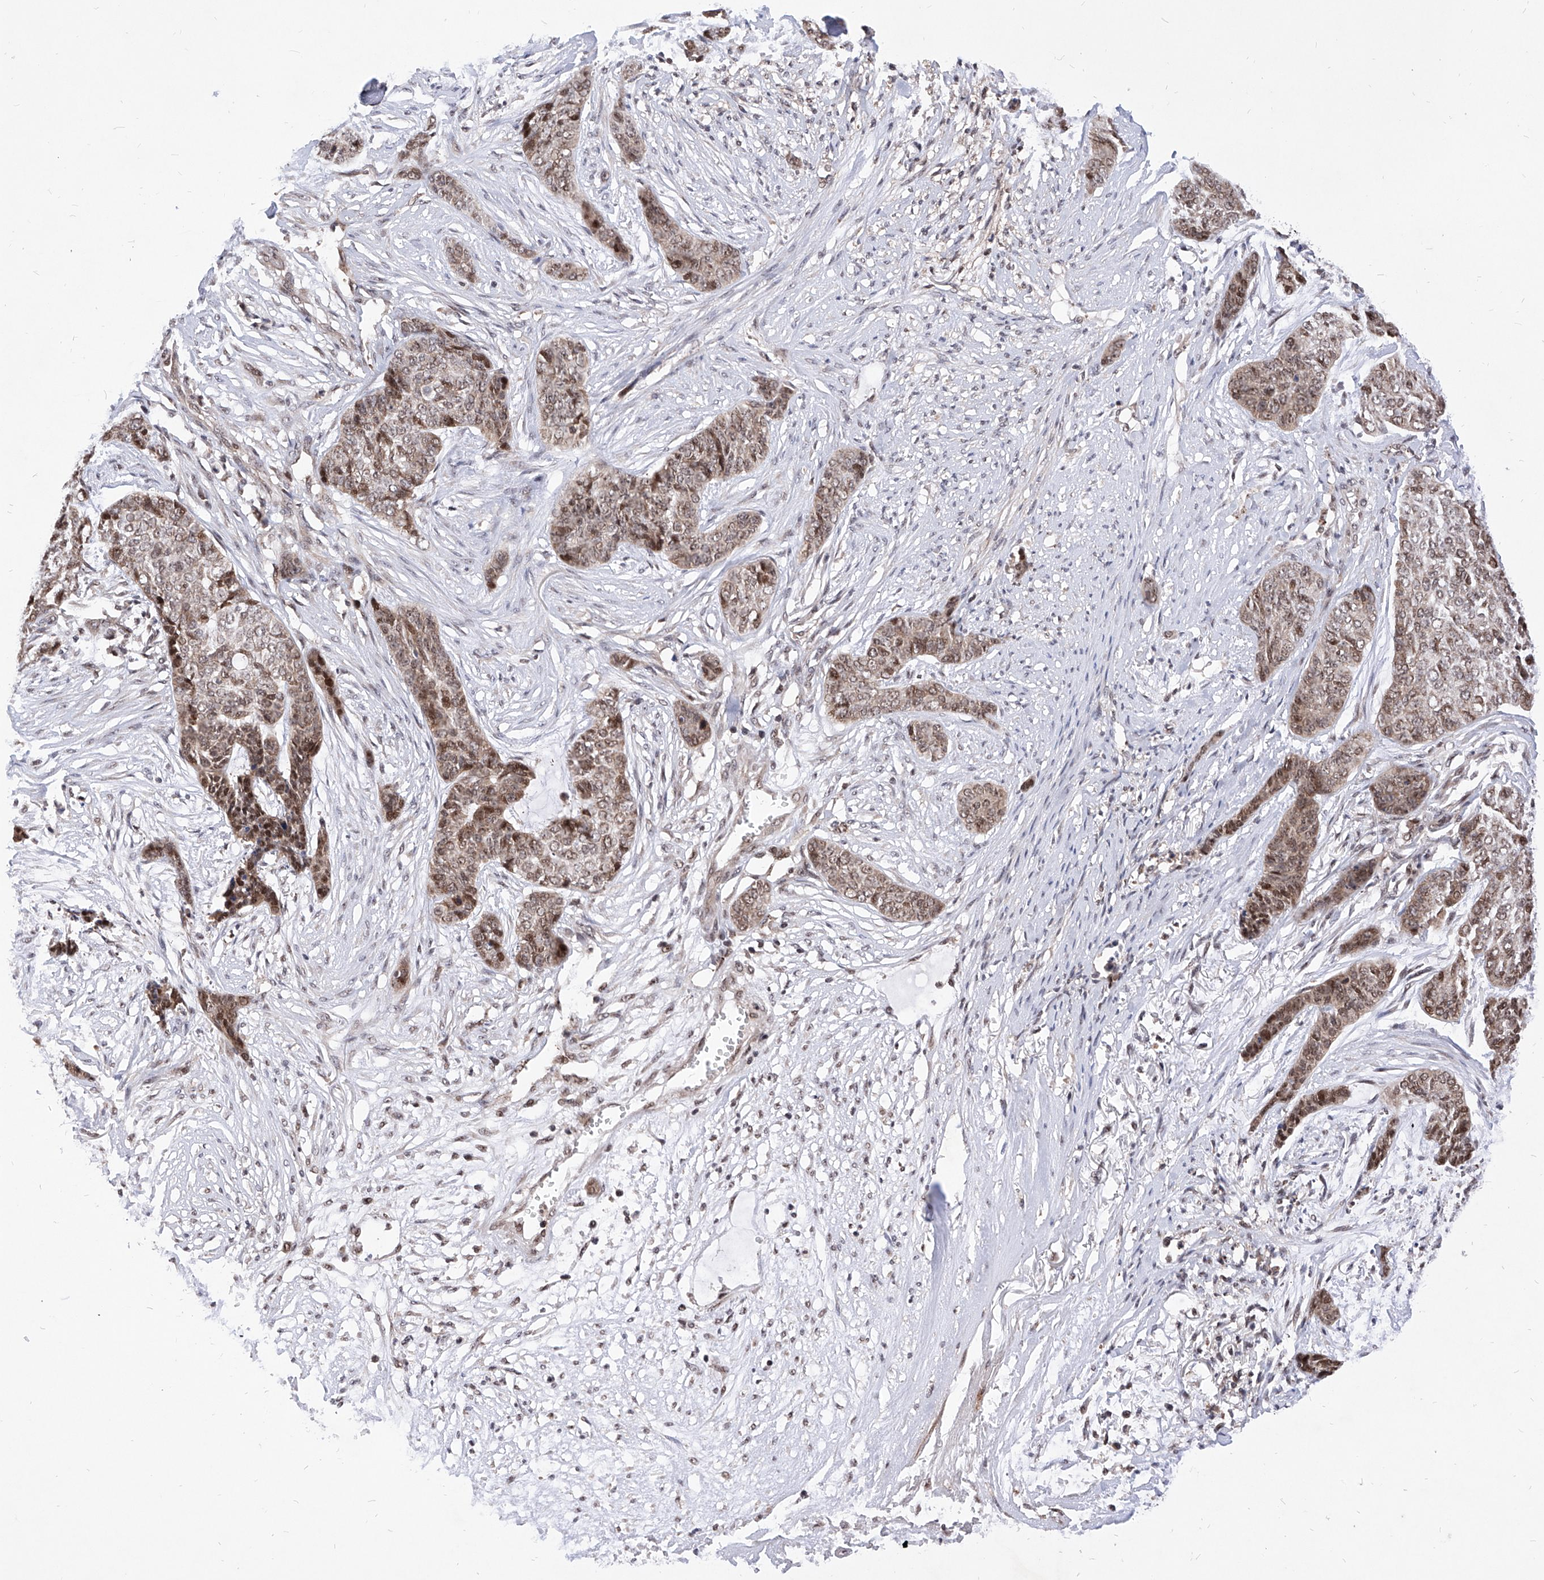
{"staining": {"intensity": "moderate", "quantity": ">75%", "location": "nuclear"}, "tissue": "skin cancer", "cell_type": "Tumor cells", "image_type": "cancer", "snomed": [{"axis": "morphology", "description": "Basal cell carcinoma"}, {"axis": "topography", "description": "Skin"}], "caption": "This is a histology image of immunohistochemistry (IHC) staining of basal cell carcinoma (skin), which shows moderate staining in the nuclear of tumor cells.", "gene": "LGR4", "patient": {"sex": "female", "age": 64}}